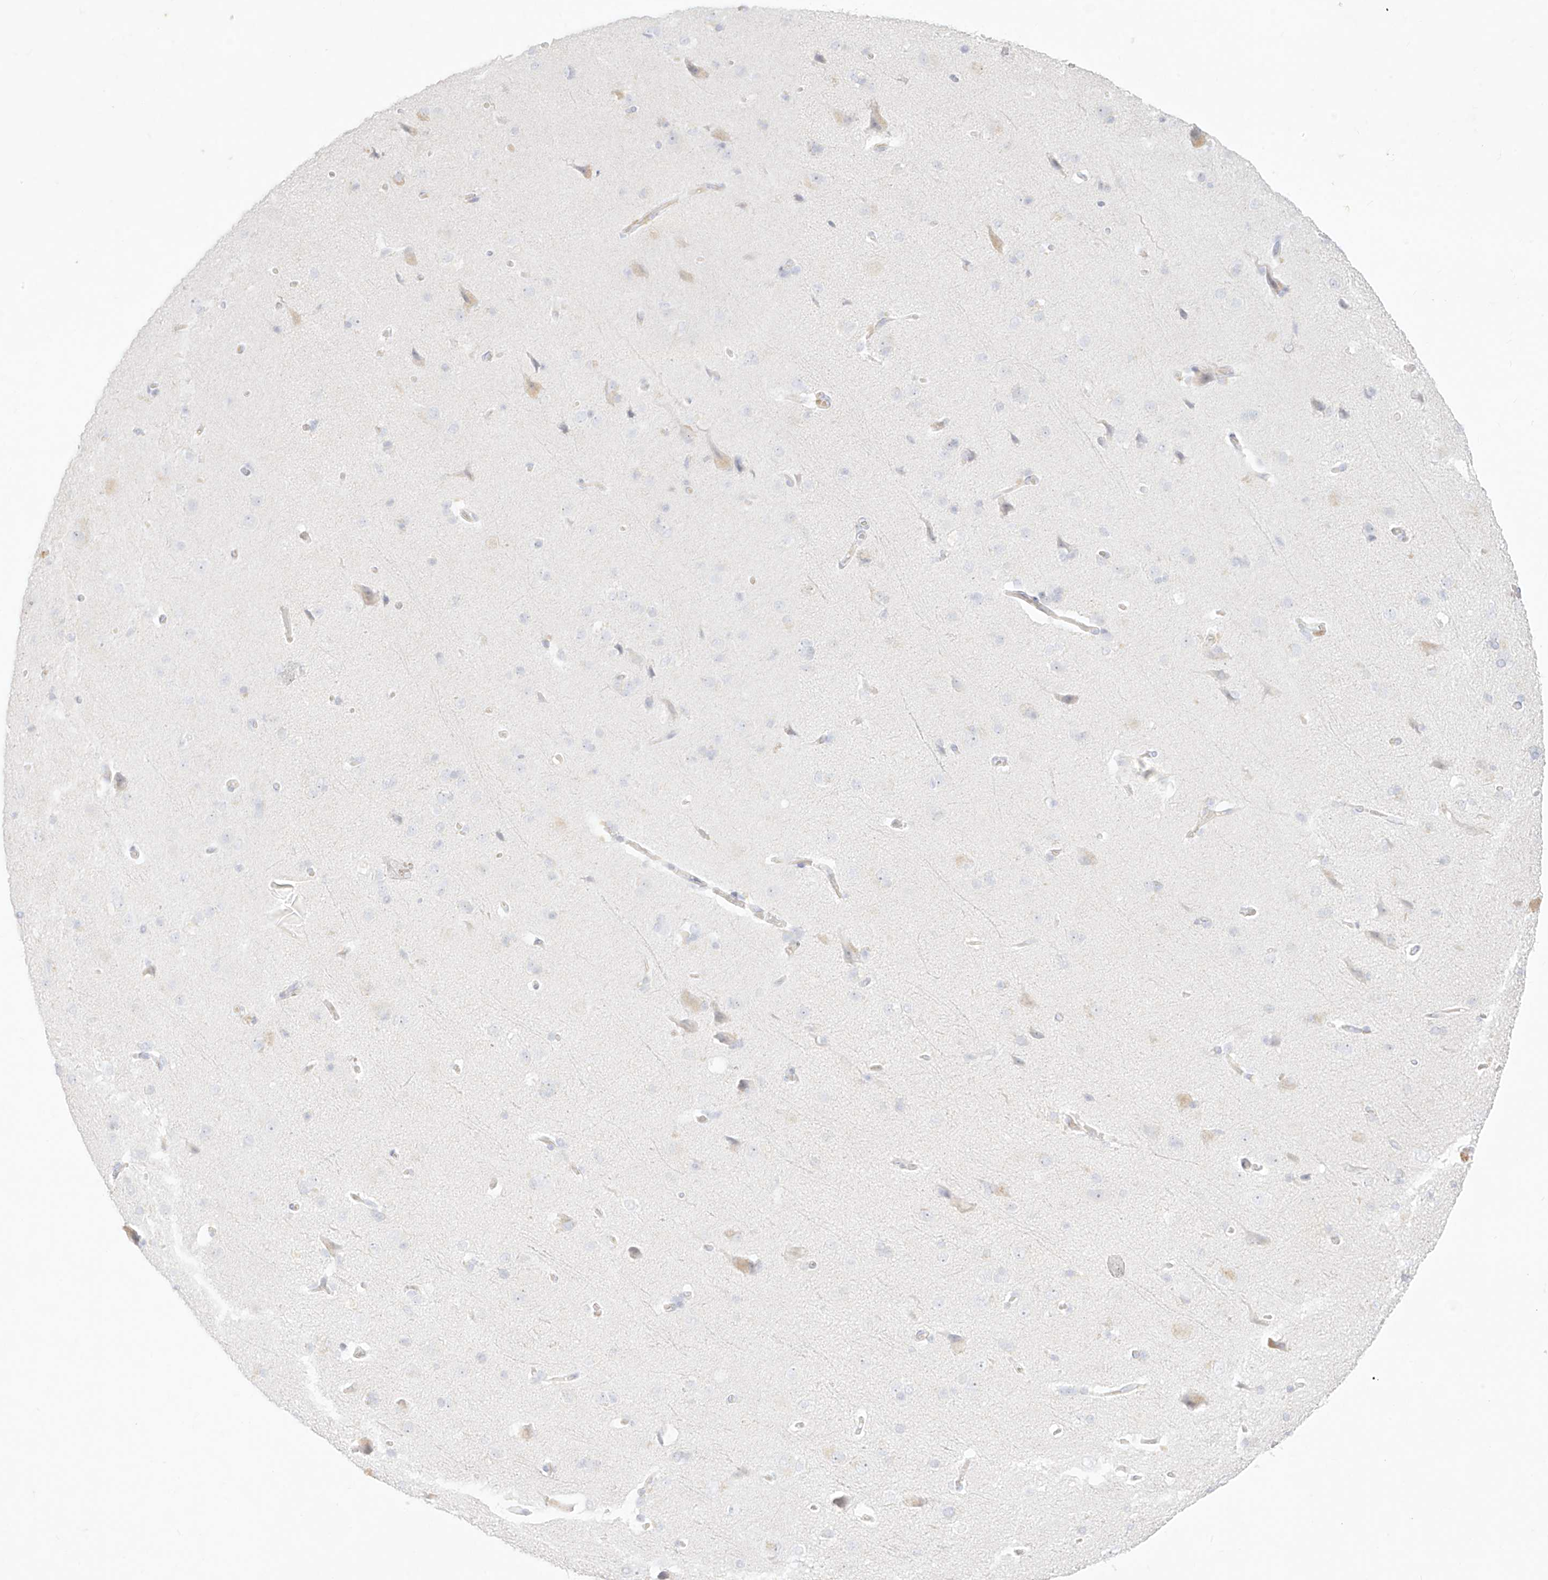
{"staining": {"intensity": "negative", "quantity": "none", "location": "none"}, "tissue": "cerebral cortex", "cell_type": "Endothelial cells", "image_type": "normal", "snomed": [{"axis": "morphology", "description": "Normal tissue, NOS"}, {"axis": "topography", "description": "Cerebral cortex"}], "caption": "Cerebral cortex was stained to show a protein in brown. There is no significant staining in endothelial cells. (Brightfield microscopy of DAB immunohistochemistry (IHC) at high magnification).", "gene": "TGM4", "patient": {"sex": "male", "age": 62}}